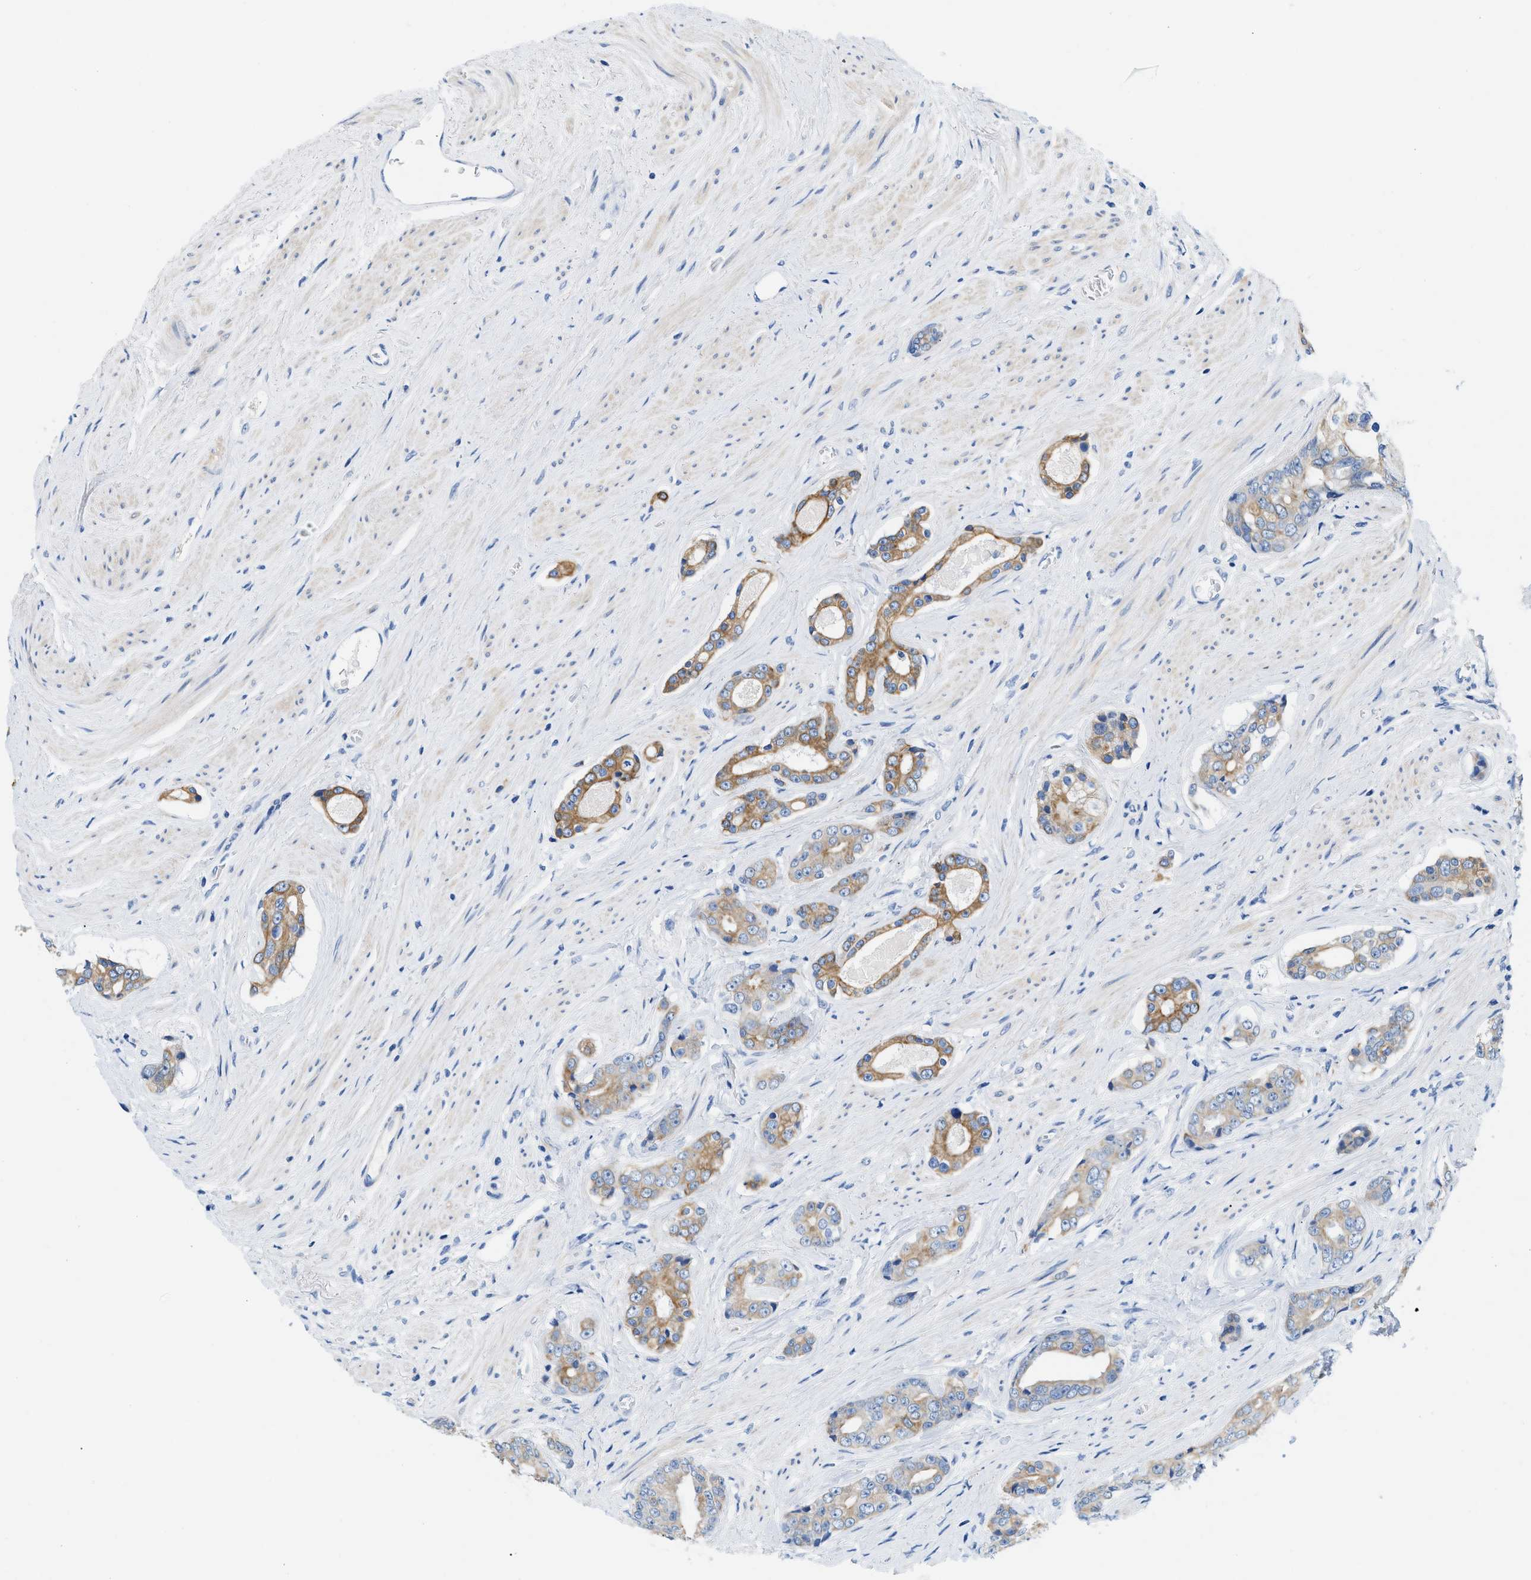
{"staining": {"intensity": "moderate", "quantity": "25%-75%", "location": "cytoplasmic/membranous"}, "tissue": "prostate cancer", "cell_type": "Tumor cells", "image_type": "cancer", "snomed": [{"axis": "morphology", "description": "Adenocarcinoma, High grade"}, {"axis": "topography", "description": "Prostate"}], "caption": "A brown stain labels moderate cytoplasmic/membranous positivity of a protein in prostate cancer tumor cells. (brown staining indicates protein expression, while blue staining denotes nuclei).", "gene": "BPGM", "patient": {"sex": "male", "age": 71}}